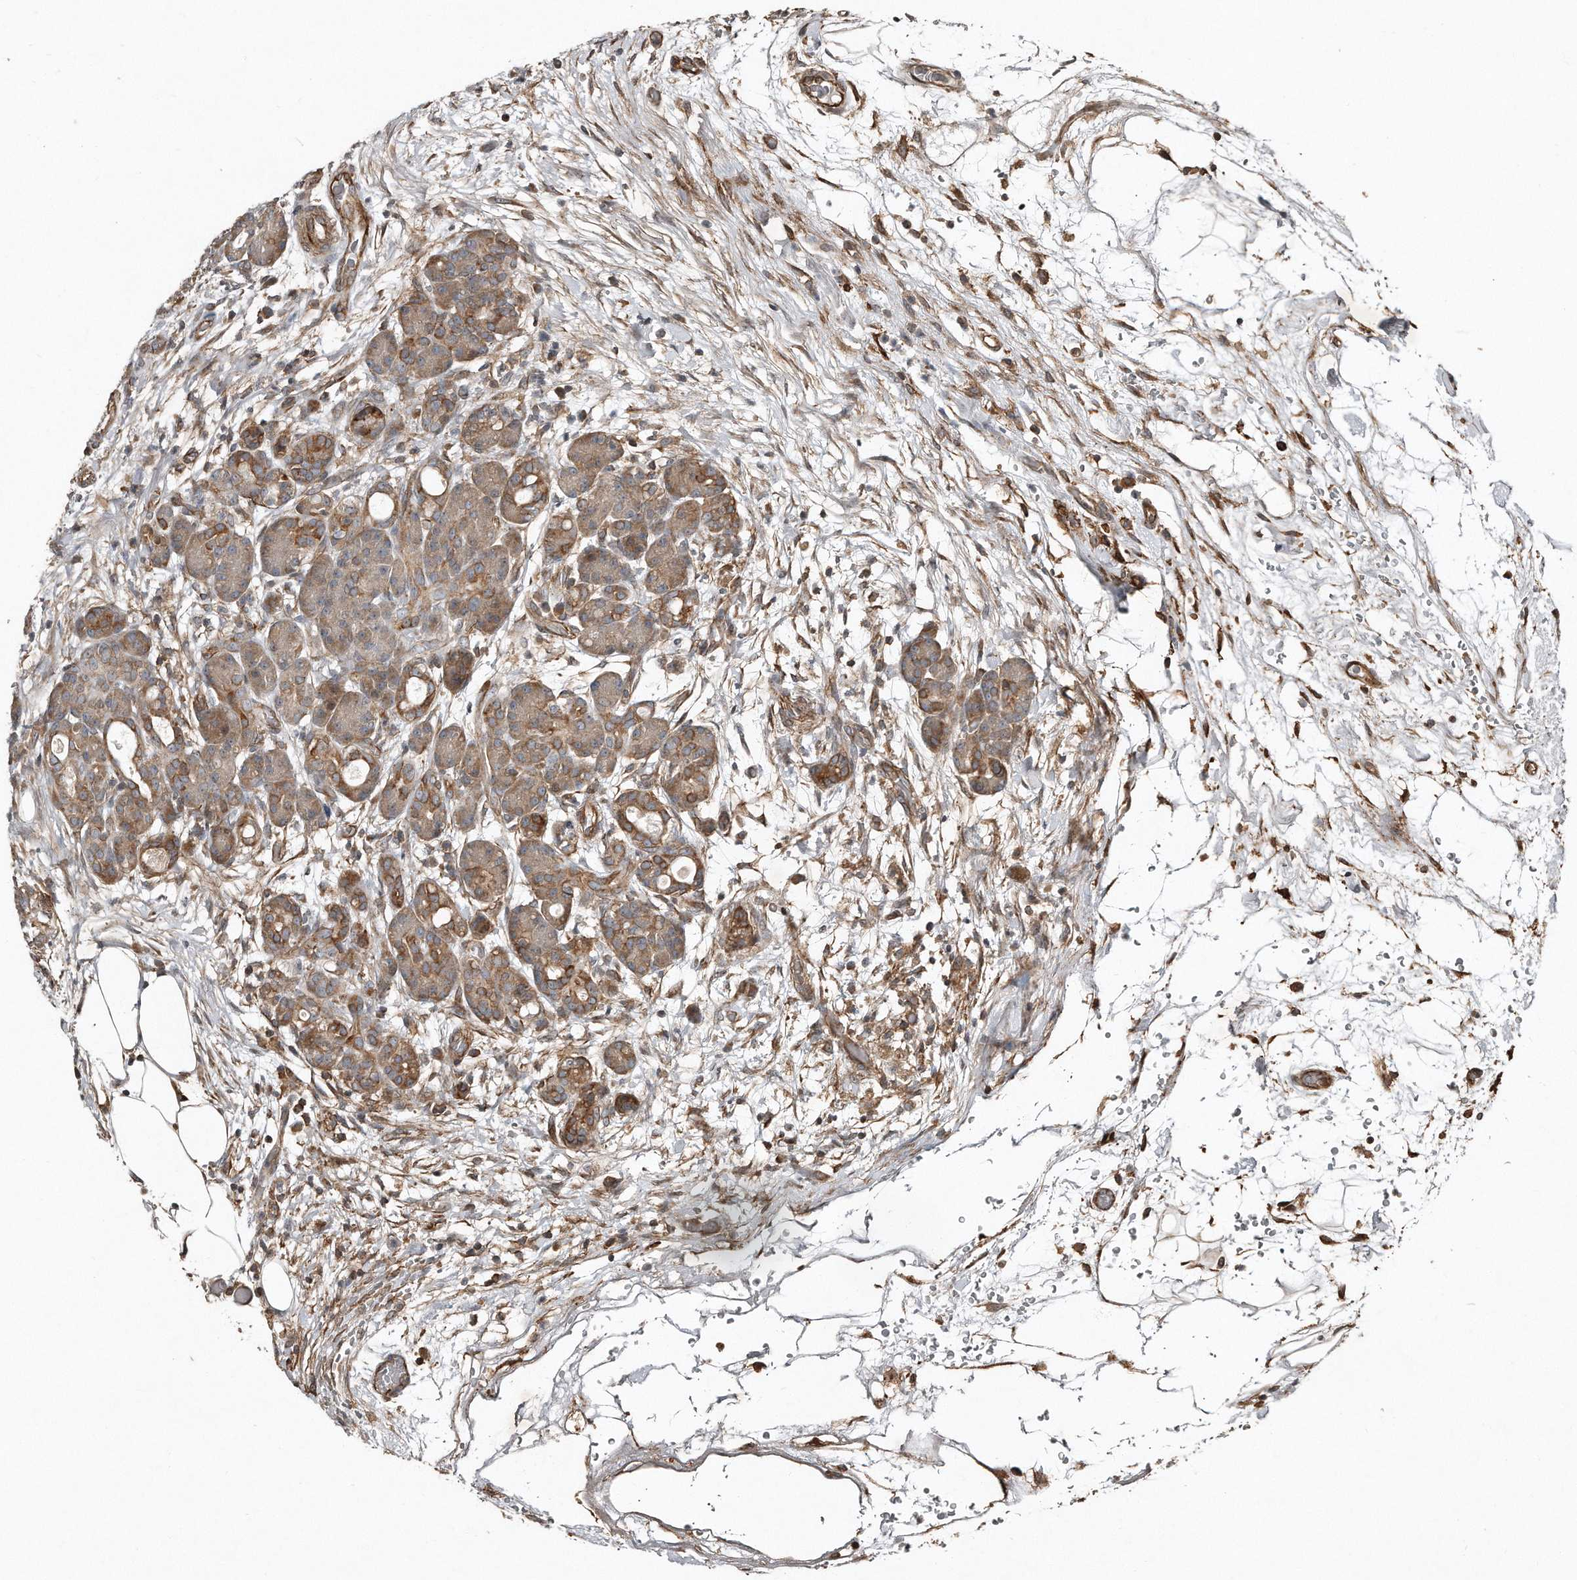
{"staining": {"intensity": "moderate", "quantity": "<25%", "location": "cytoplasmic/membranous"}, "tissue": "pancreas", "cell_type": "Exocrine glandular cells", "image_type": "normal", "snomed": [{"axis": "morphology", "description": "Normal tissue, NOS"}, {"axis": "topography", "description": "Pancreas"}], "caption": "Approximately <25% of exocrine glandular cells in normal pancreas display moderate cytoplasmic/membranous protein positivity as visualized by brown immunohistochemical staining.", "gene": "SNAP47", "patient": {"sex": "male", "age": 63}}